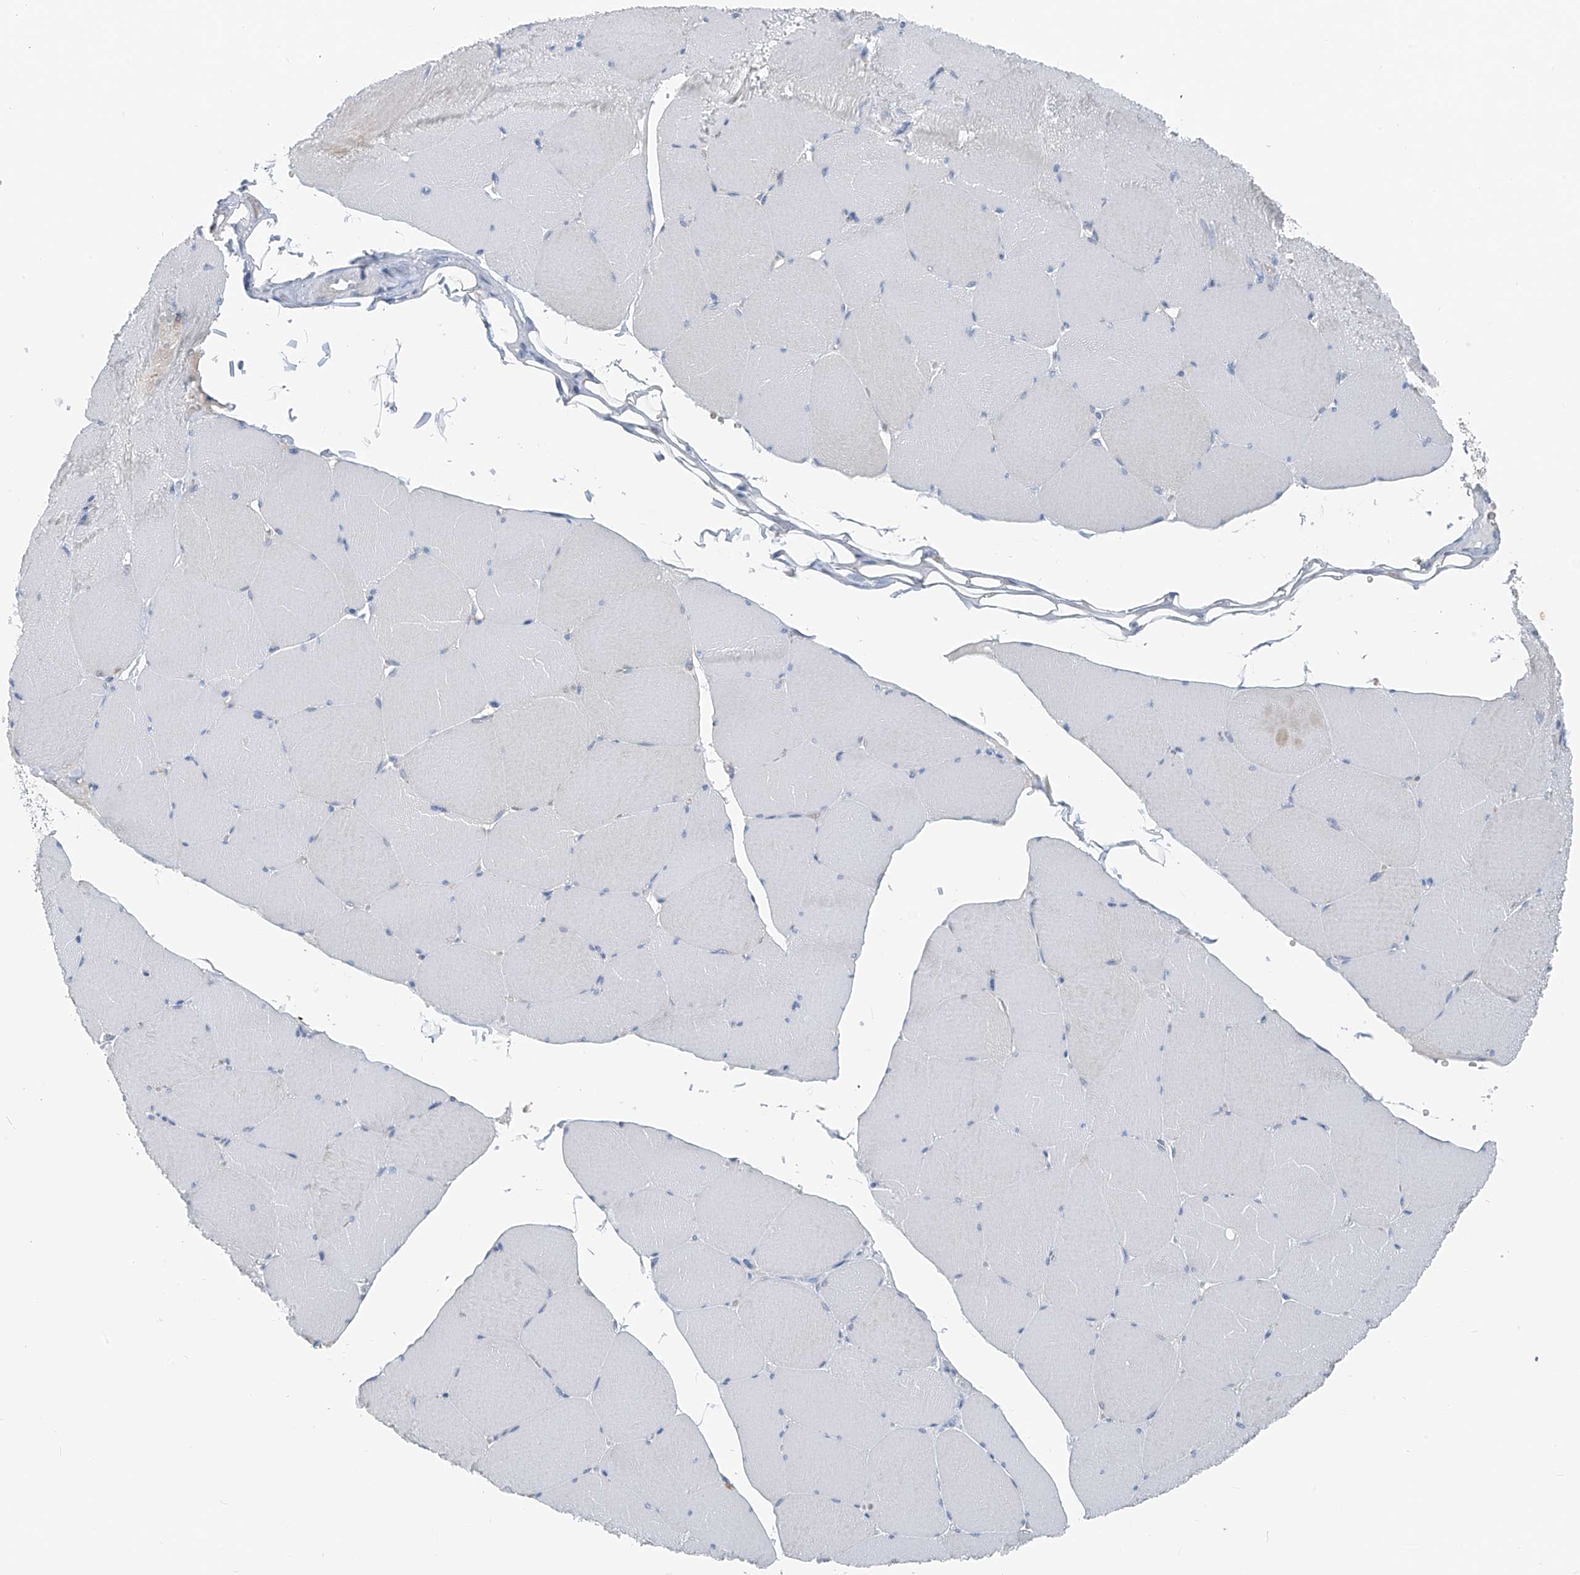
{"staining": {"intensity": "negative", "quantity": "none", "location": "none"}, "tissue": "skeletal muscle", "cell_type": "Myocytes", "image_type": "normal", "snomed": [{"axis": "morphology", "description": "Normal tissue, NOS"}, {"axis": "topography", "description": "Skeletal muscle"}, {"axis": "topography", "description": "Head-Neck"}], "caption": "Immunohistochemistry (IHC) of benign human skeletal muscle demonstrates no staining in myocytes. Brightfield microscopy of immunohistochemistry (IHC) stained with DAB (3,3'-diaminobenzidine) (brown) and hematoxylin (blue), captured at high magnification.", "gene": "FGD2", "patient": {"sex": "male", "age": 66}}